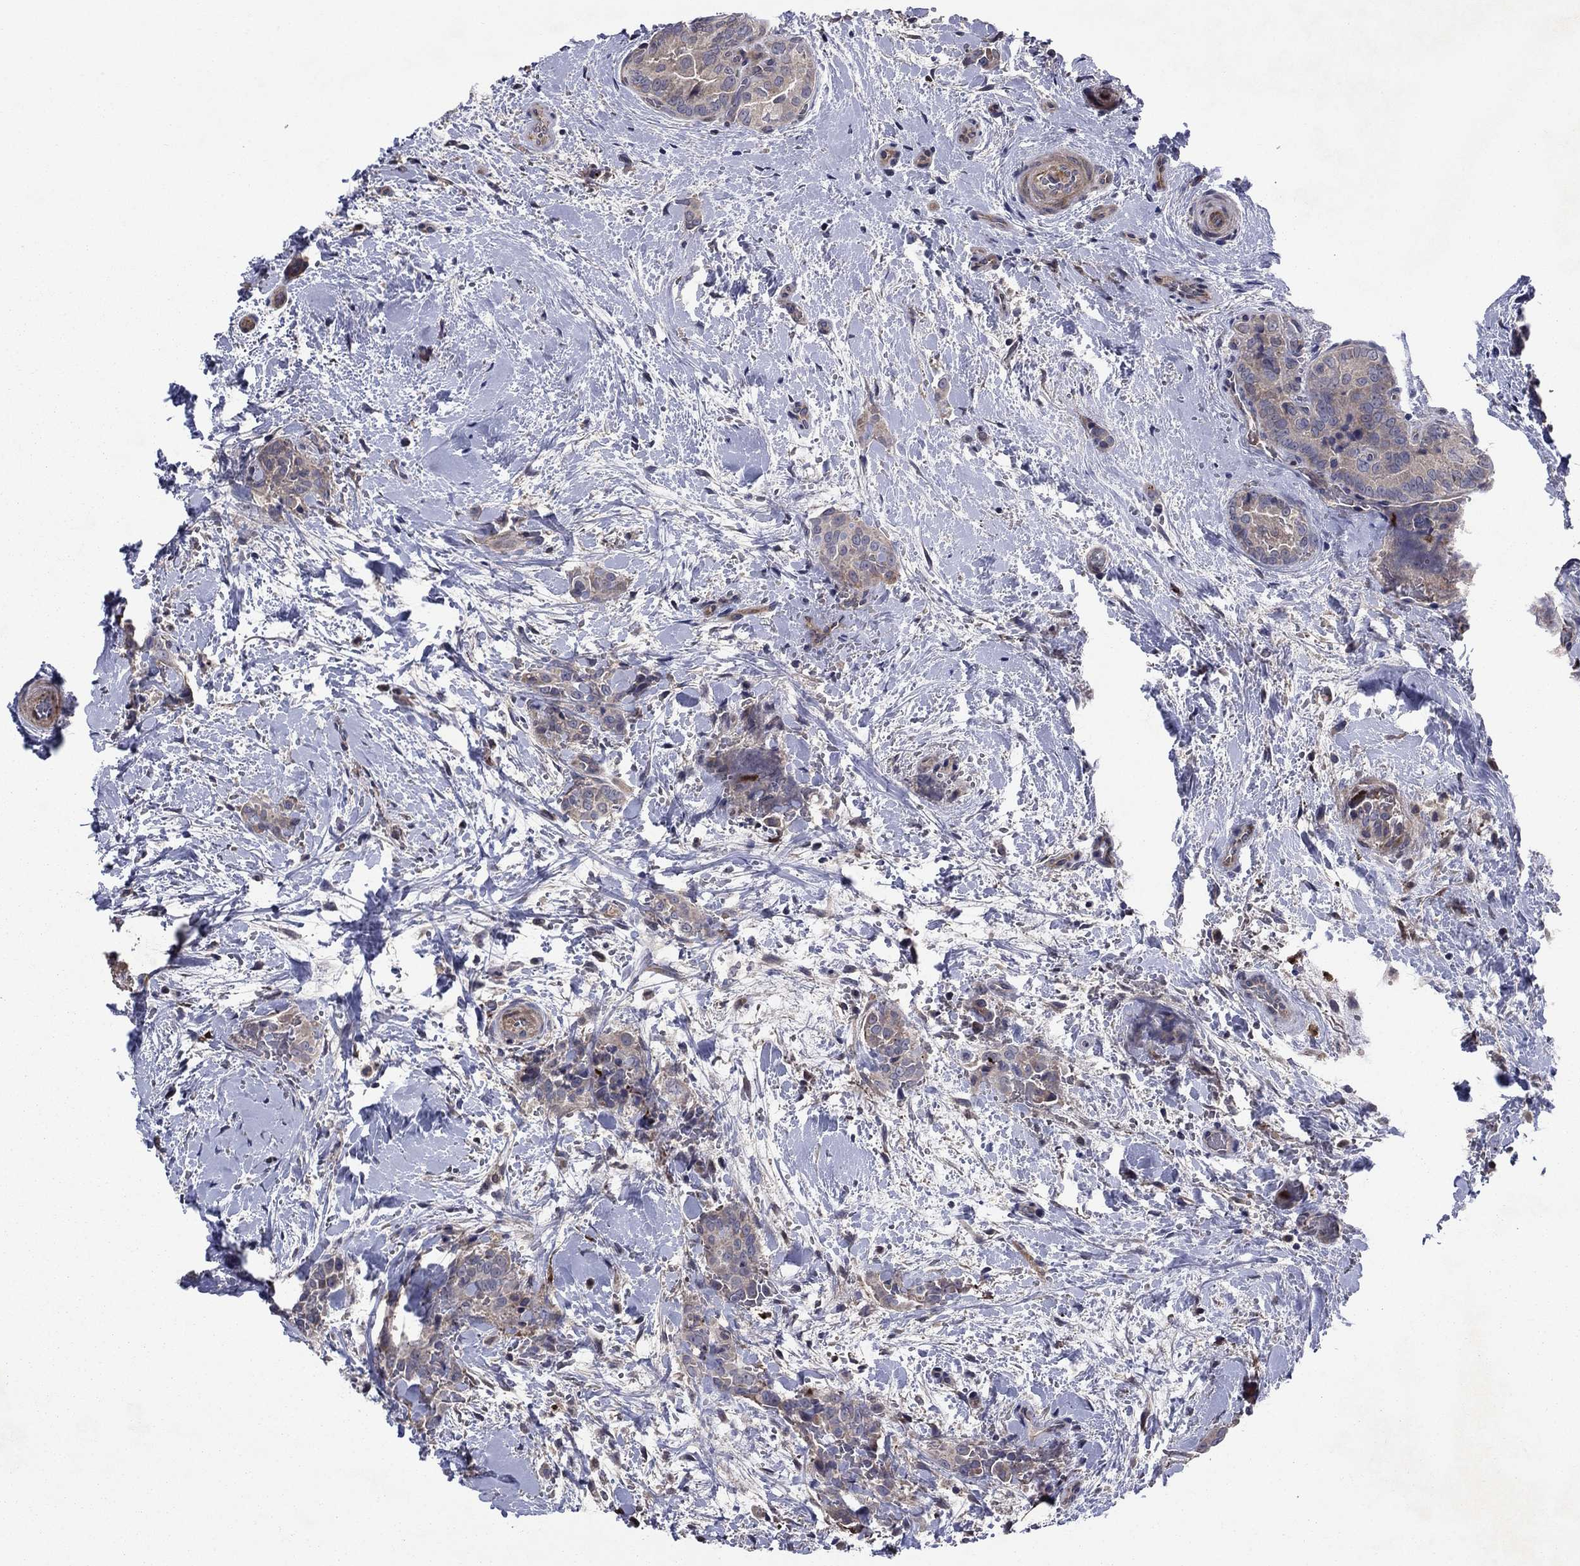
{"staining": {"intensity": "negative", "quantity": "none", "location": "none"}, "tissue": "thyroid cancer", "cell_type": "Tumor cells", "image_type": "cancer", "snomed": [{"axis": "morphology", "description": "Papillary adenocarcinoma, NOS"}, {"axis": "topography", "description": "Thyroid gland"}], "caption": "Human papillary adenocarcinoma (thyroid) stained for a protein using IHC shows no staining in tumor cells.", "gene": "MSRB1", "patient": {"sex": "male", "age": 61}}